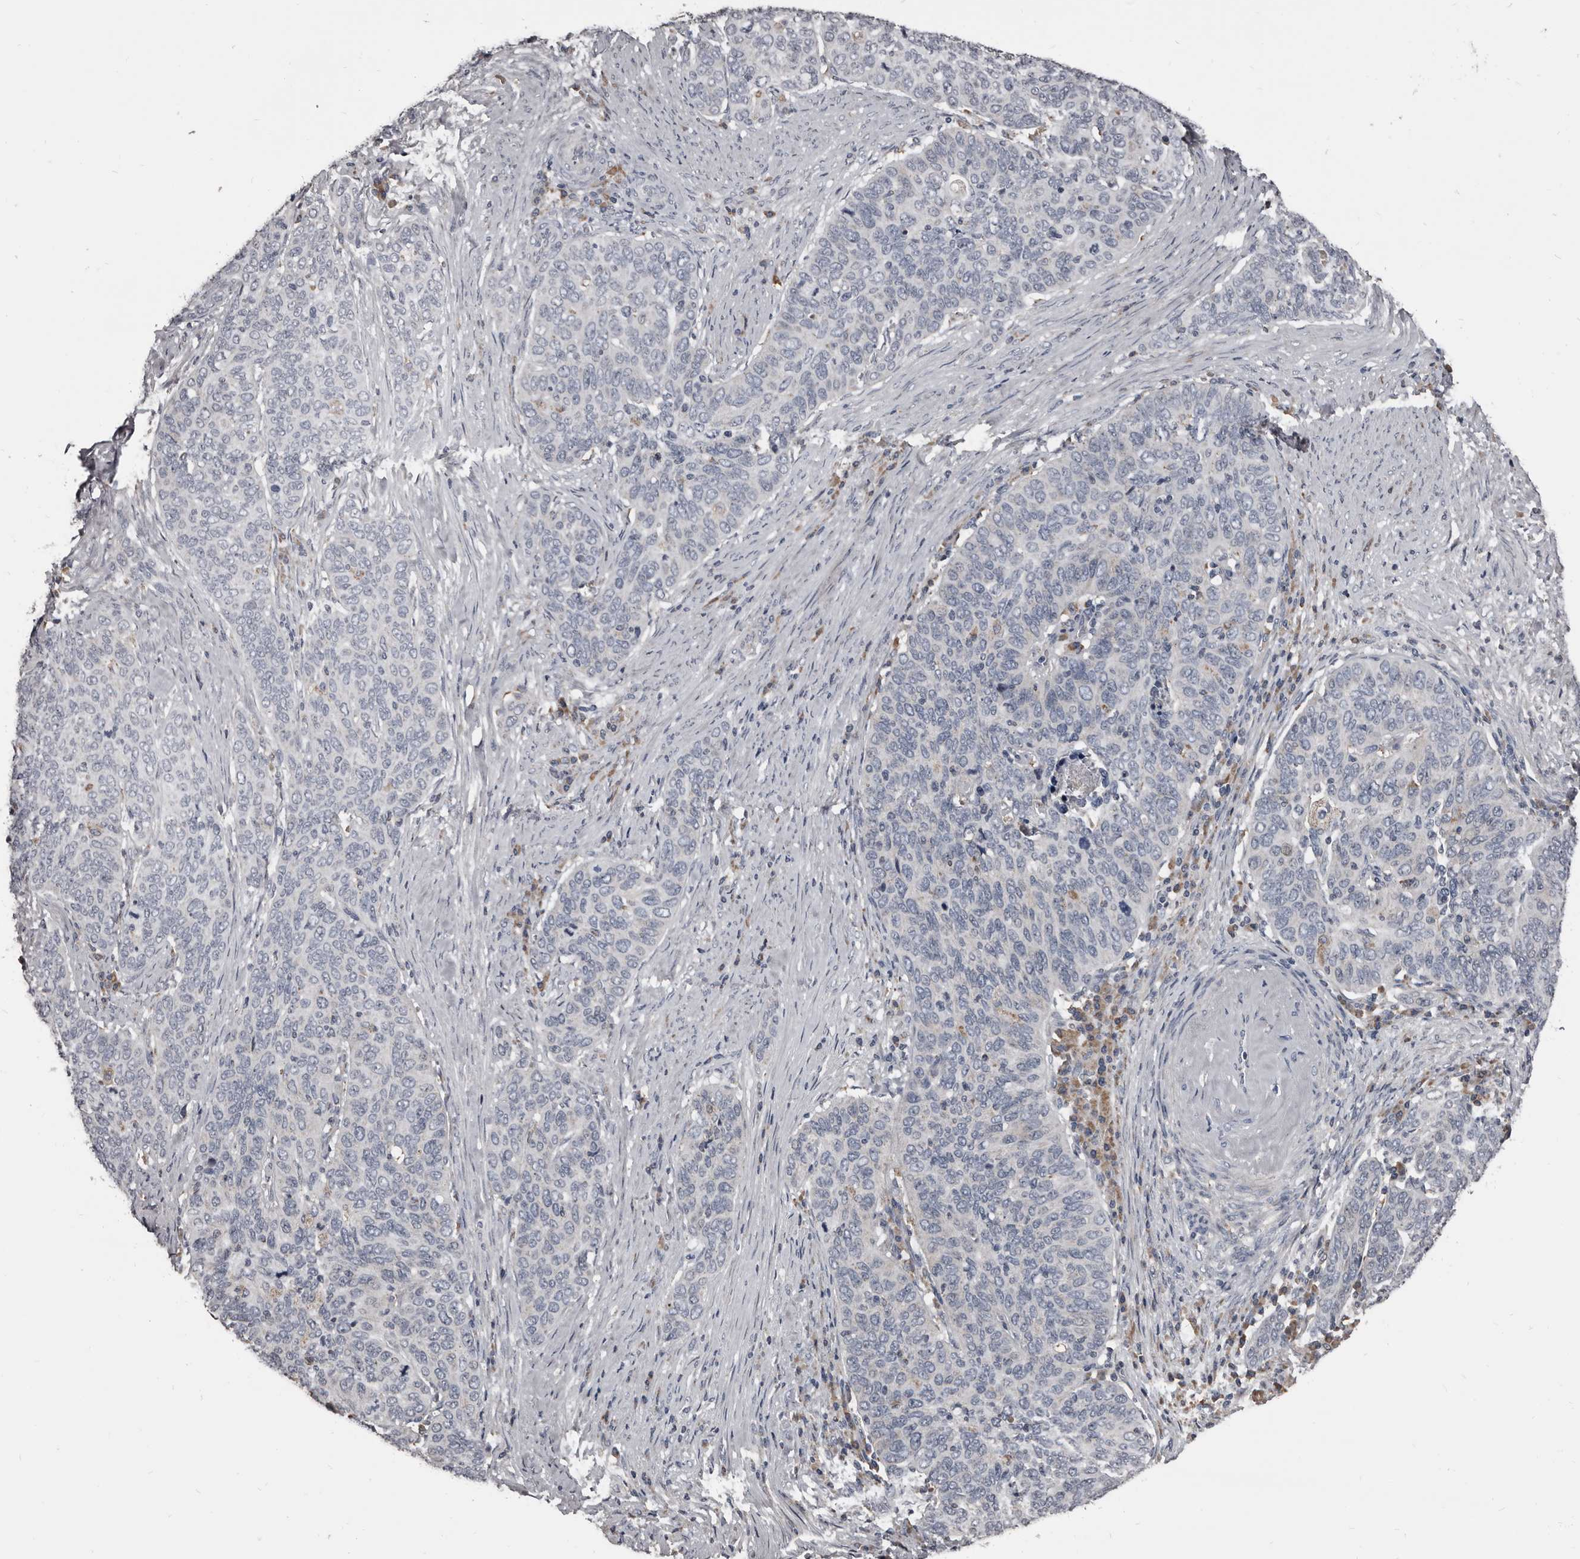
{"staining": {"intensity": "negative", "quantity": "none", "location": "none"}, "tissue": "cervical cancer", "cell_type": "Tumor cells", "image_type": "cancer", "snomed": [{"axis": "morphology", "description": "Squamous cell carcinoma, NOS"}, {"axis": "topography", "description": "Cervix"}], "caption": "Immunohistochemistry (IHC) micrograph of cervical cancer (squamous cell carcinoma) stained for a protein (brown), which reveals no staining in tumor cells.", "gene": "GREB1", "patient": {"sex": "female", "age": 60}}